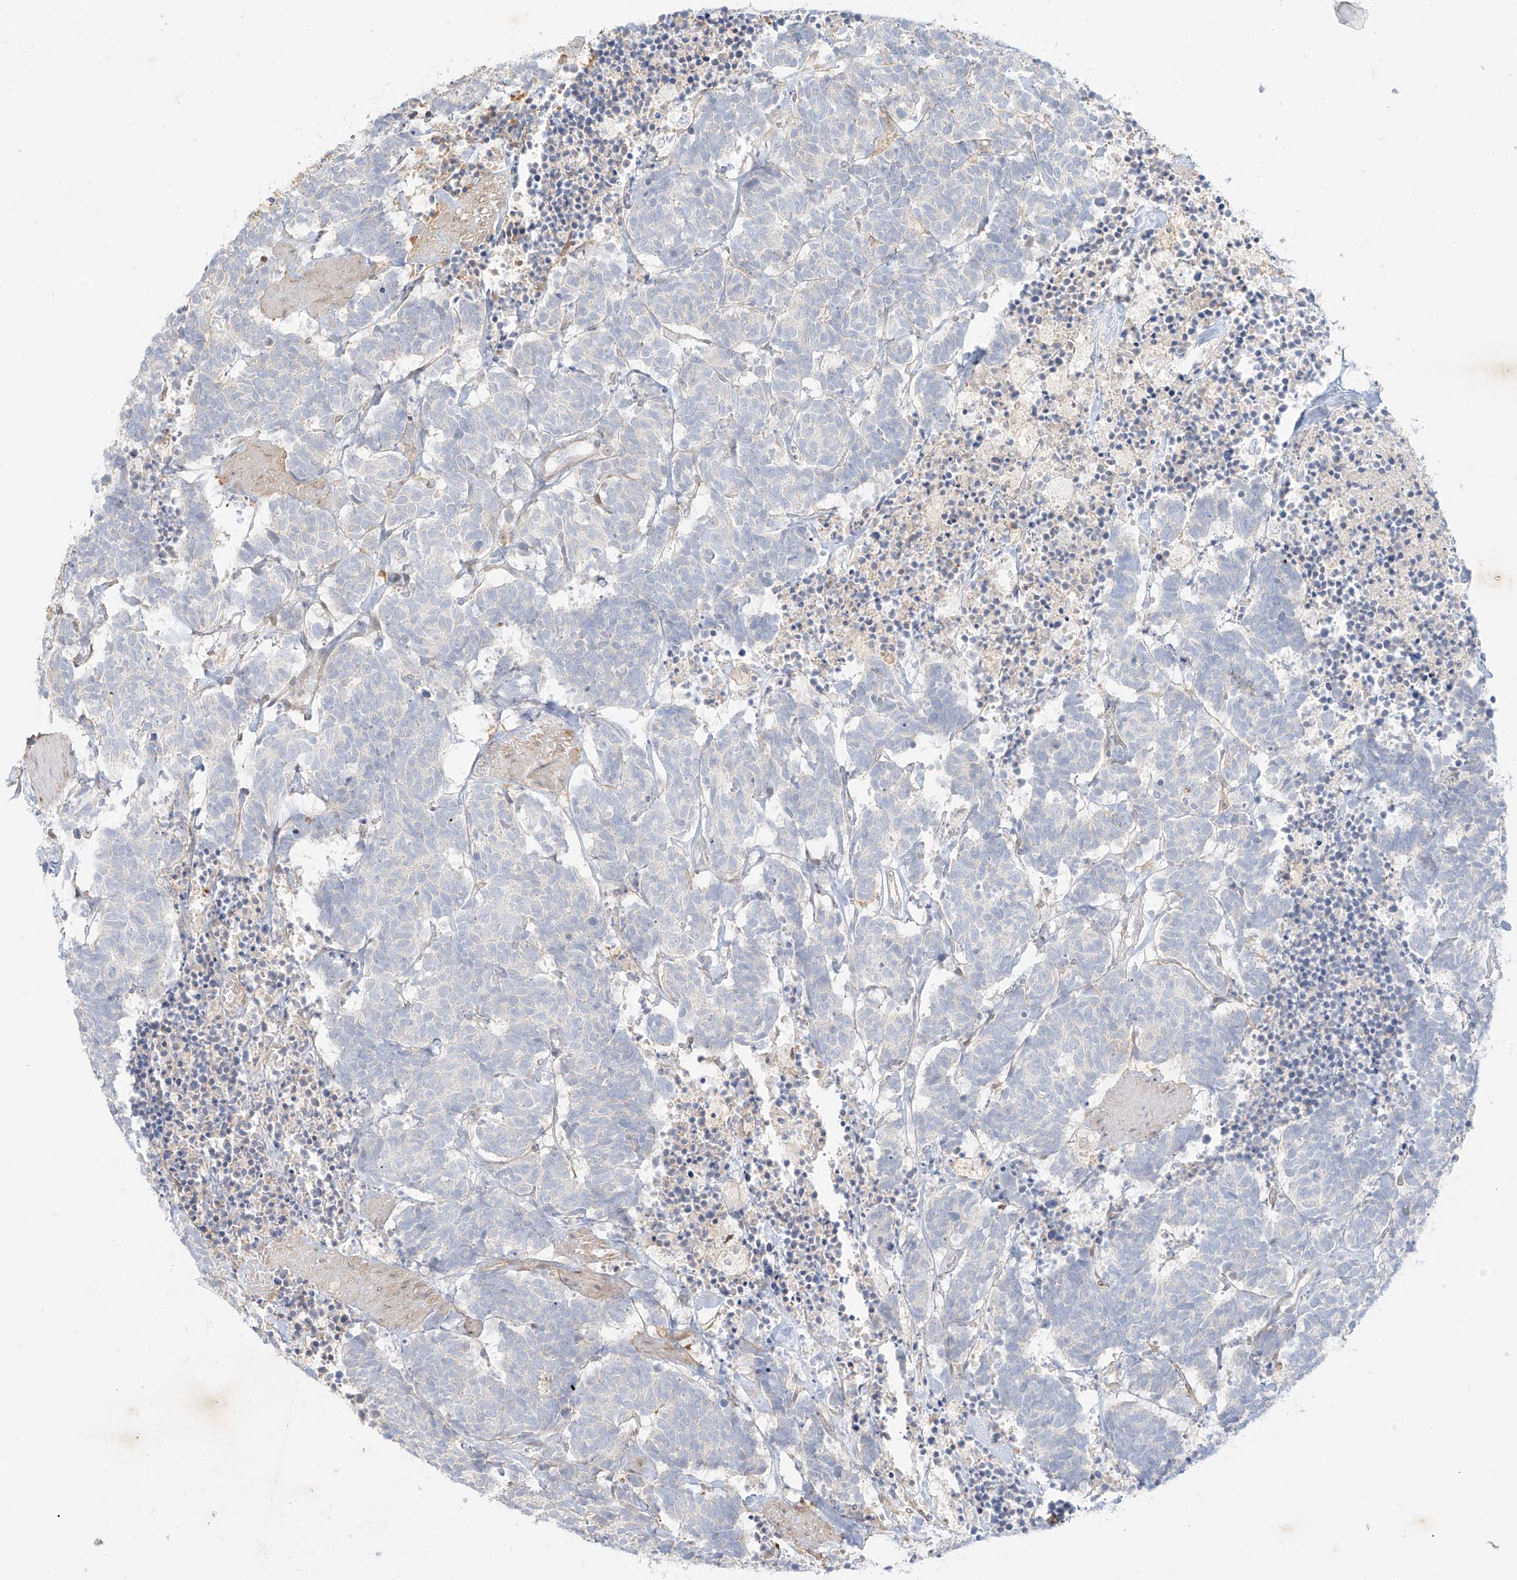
{"staining": {"intensity": "negative", "quantity": "none", "location": "none"}, "tissue": "carcinoid", "cell_type": "Tumor cells", "image_type": "cancer", "snomed": [{"axis": "morphology", "description": "Carcinoma, NOS"}, {"axis": "morphology", "description": "Carcinoid, malignant, NOS"}, {"axis": "topography", "description": "Urinary bladder"}], "caption": "Carcinoid stained for a protein using immunohistochemistry exhibits no positivity tumor cells.", "gene": "UPK1B", "patient": {"sex": "male", "age": 57}}